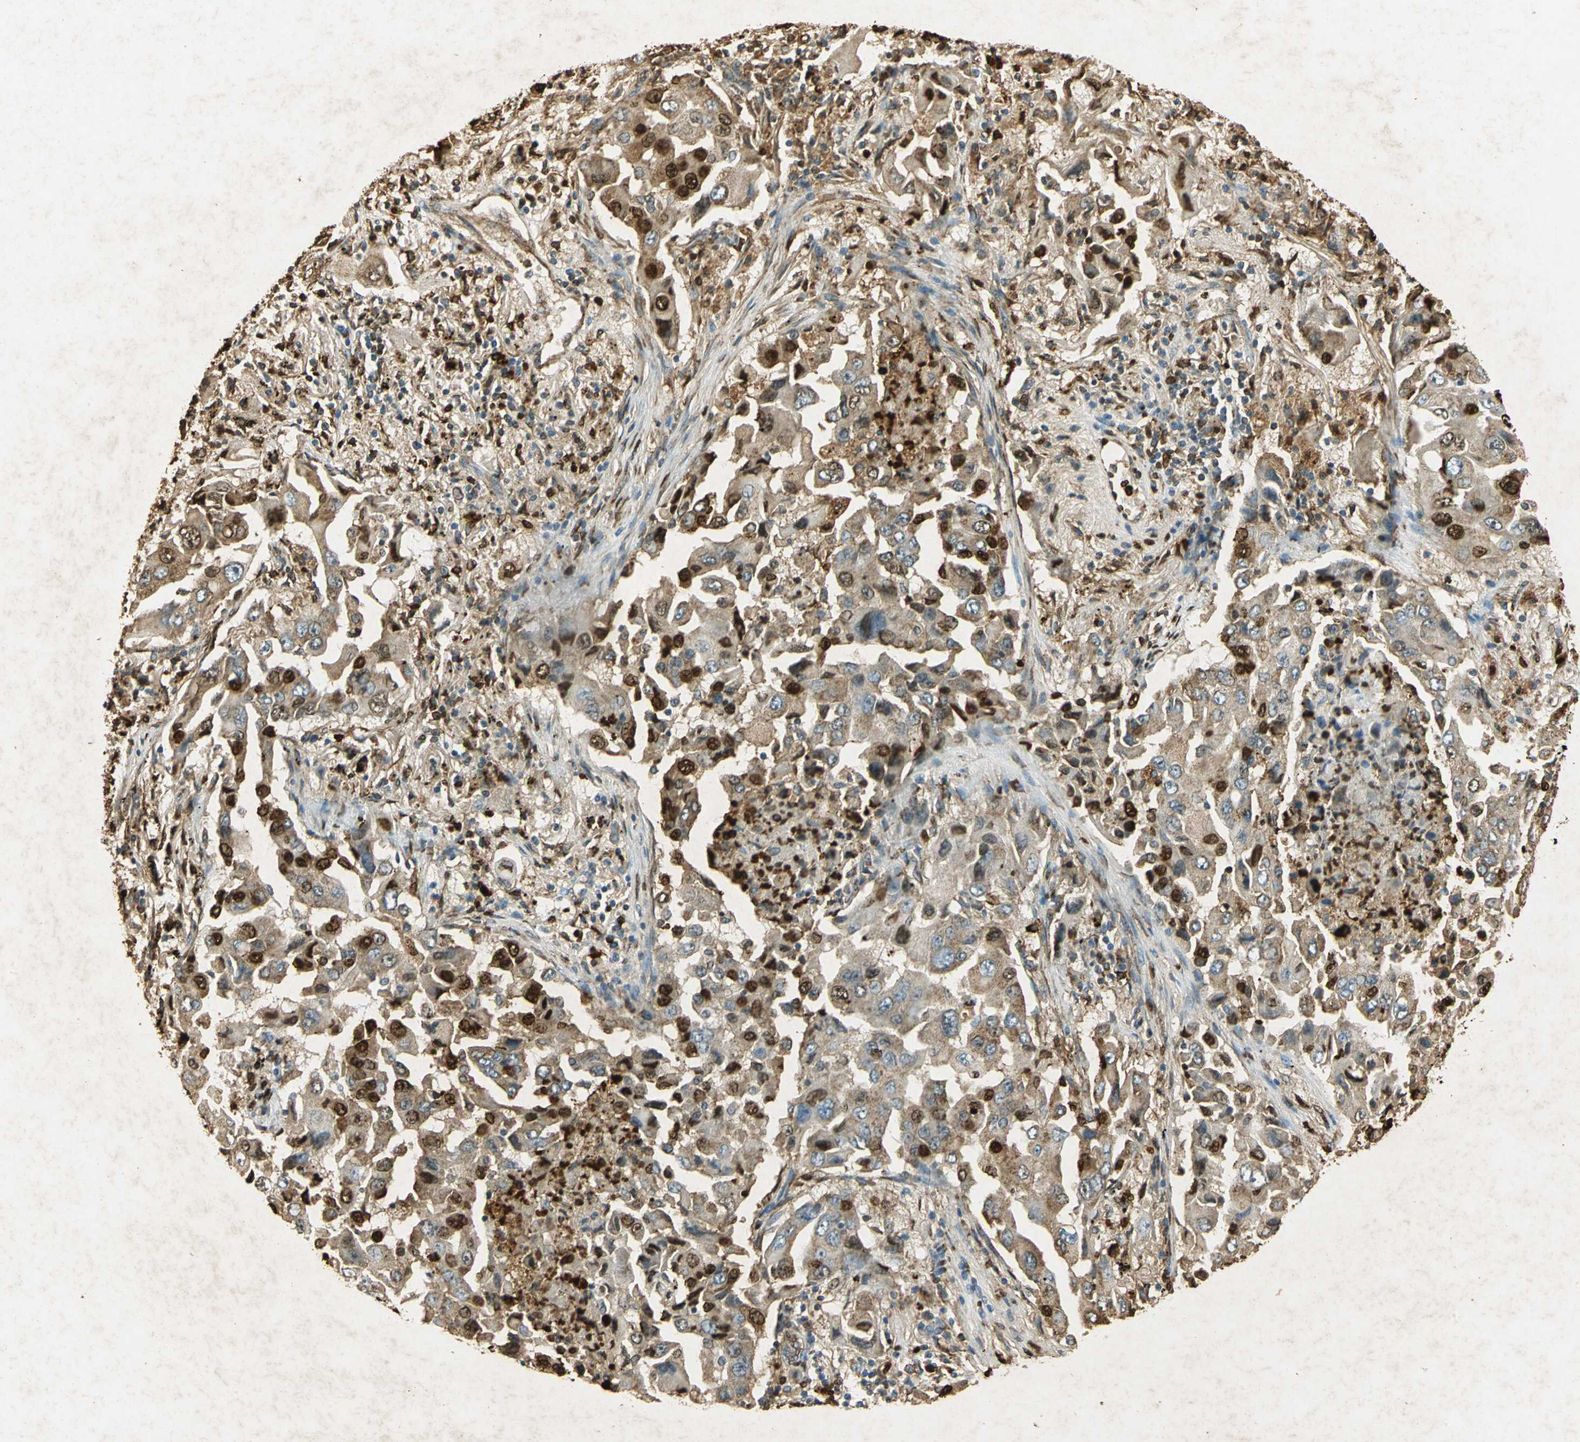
{"staining": {"intensity": "strong", "quantity": ">75%", "location": "cytoplasmic/membranous,nuclear"}, "tissue": "lung cancer", "cell_type": "Tumor cells", "image_type": "cancer", "snomed": [{"axis": "morphology", "description": "Adenocarcinoma, NOS"}, {"axis": "topography", "description": "Lung"}], "caption": "Tumor cells show high levels of strong cytoplasmic/membranous and nuclear expression in approximately >75% of cells in human lung adenocarcinoma. Nuclei are stained in blue.", "gene": "ANXA4", "patient": {"sex": "female", "age": 65}}